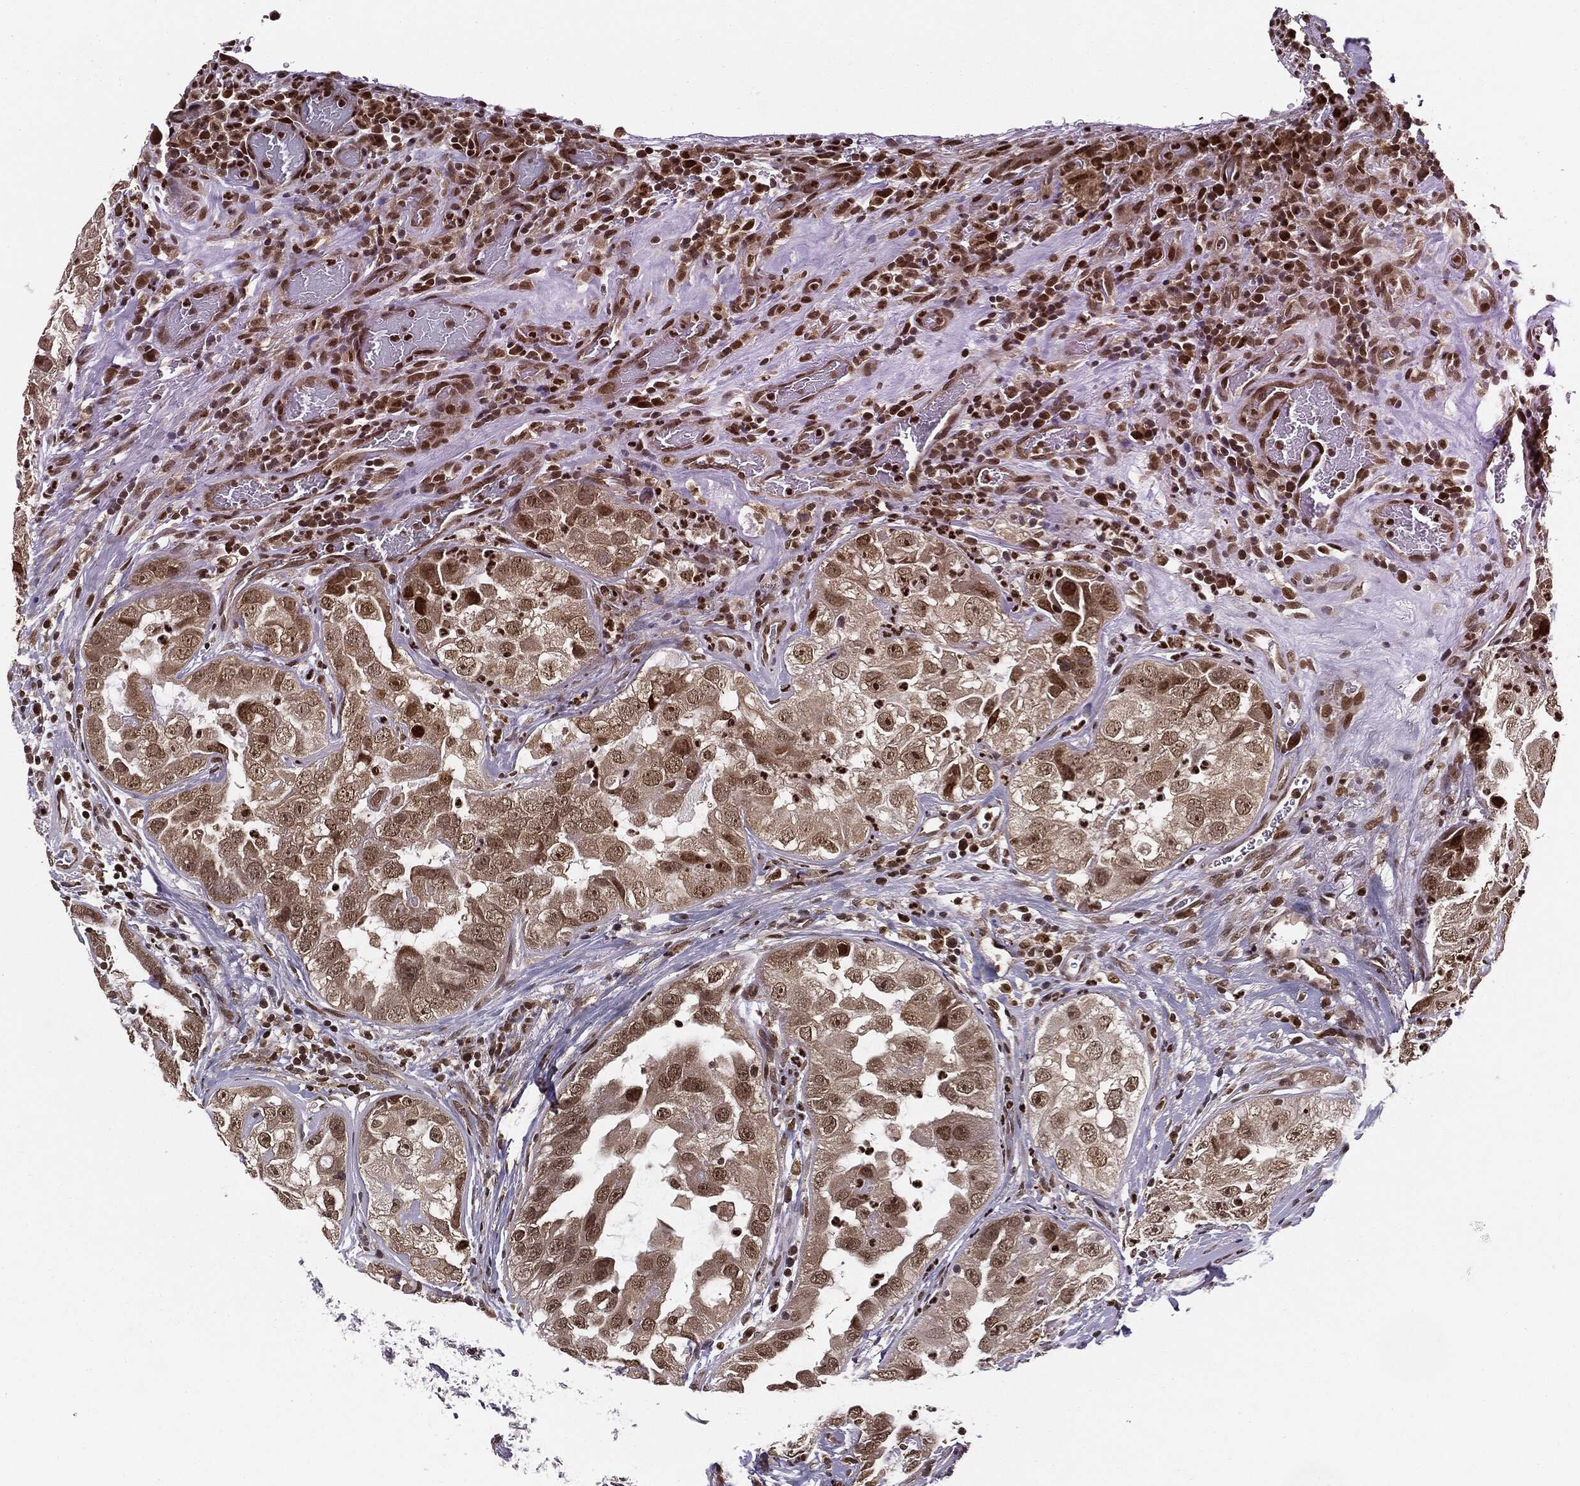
{"staining": {"intensity": "moderate", "quantity": ">75%", "location": "cytoplasmic/membranous,nuclear"}, "tissue": "urothelial cancer", "cell_type": "Tumor cells", "image_type": "cancer", "snomed": [{"axis": "morphology", "description": "Urothelial carcinoma, High grade"}, {"axis": "topography", "description": "Urinary bladder"}], "caption": "Protein staining exhibits moderate cytoplasmic/membranous and nuclear positivity in about >75% of tumor cells in urothelial cancer.", "gene": "TBC1D22A", "patient": {"sex": "female", "age": 41}}